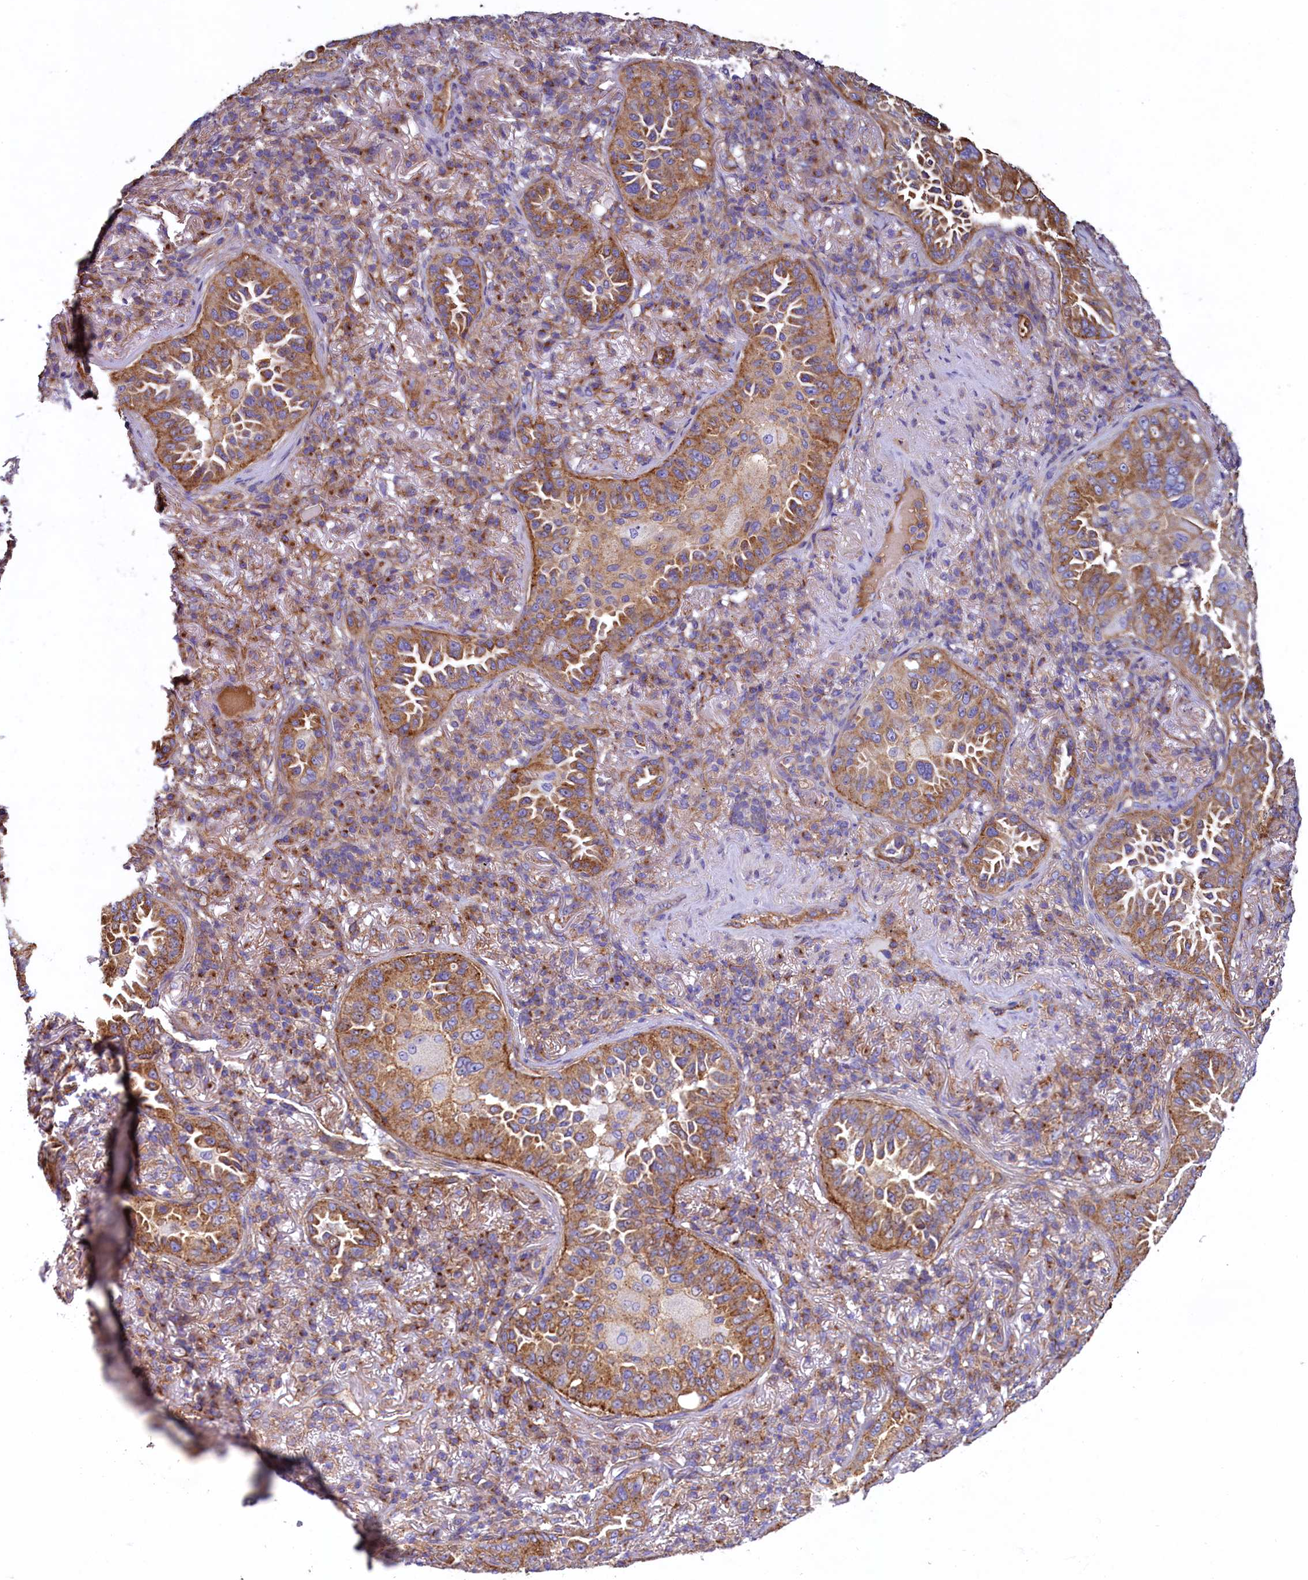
{"staining": {"intensity": "moderate", "quantity": ">75%", "location": "cytoplasmic/membranous"}, "tissue": "lung cancer", "cell_type": "Tumor cells", "image_type": "cancer", "snomed": [{"axis": "morphology", "description": "Adenocarcinoma, NOS"}, {"axis": "topography", "description": "Lung"}], "caption": "Tumor cells demonstrate medium levels of moderate cytoplasmic/membranous staining in approximately >75% of cells in lung adenocarcinoma.", "gene": "GPR21", "patient": {"sex": "female", "age": 69}}